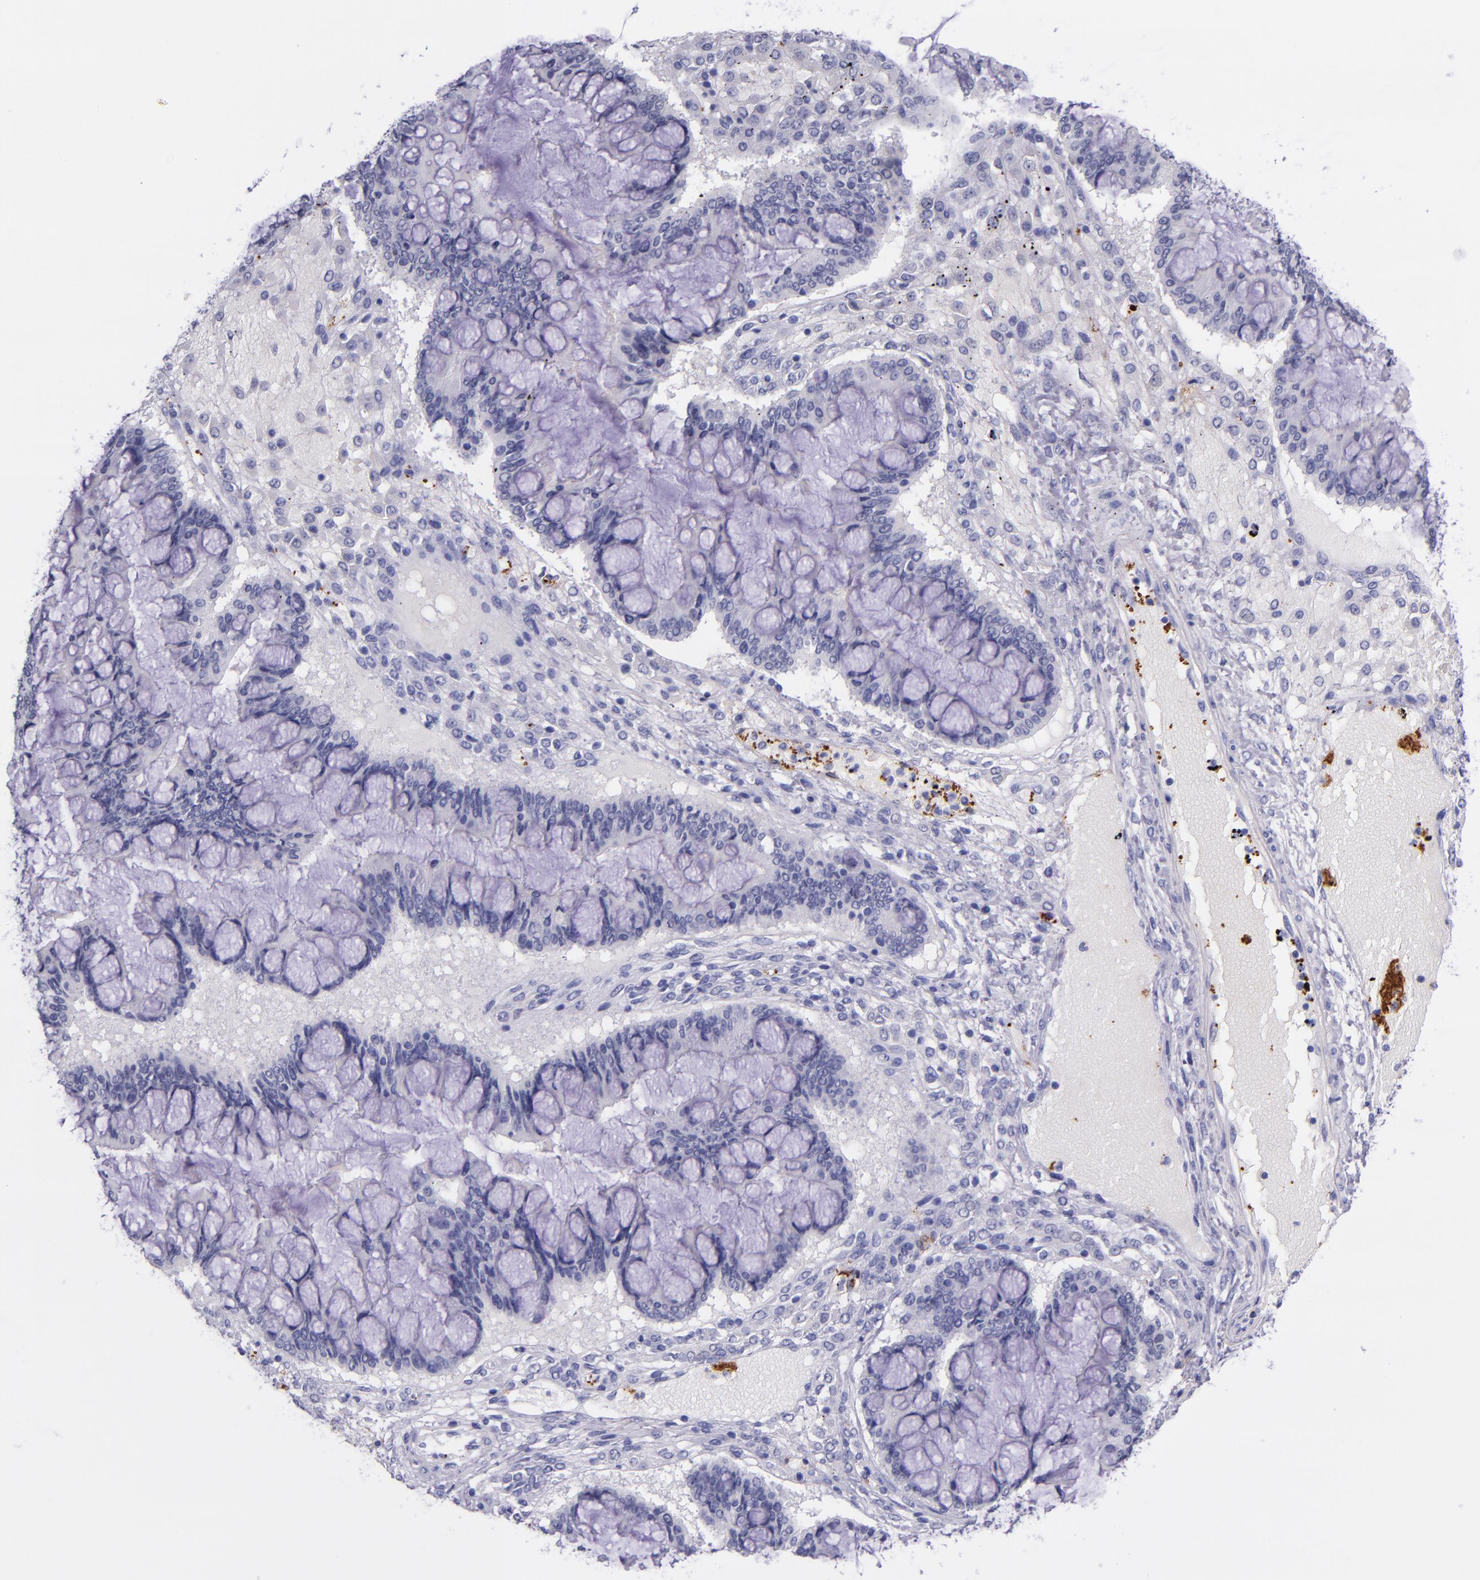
{"staining": {"intensity": "negative", "quantity": "none", "location": "none"}, "tissue": "ovarian cancer", "cell_type": "Tumor cells", "image_type": "cancer", "snomed": [{"axis": "morphology", "description": "Cystadenocarcinoma, mucinous, NOS"}, {"axis": "topography", "description": "Ovary"}], "caption": "A photomicrograph of mucinous cystadenocarcinoma (ovarian) stained for a protein demonstrates no brown staining in tumor cells.", "gene": "SELE", "patient": {"sex": "female", "age": 73}}